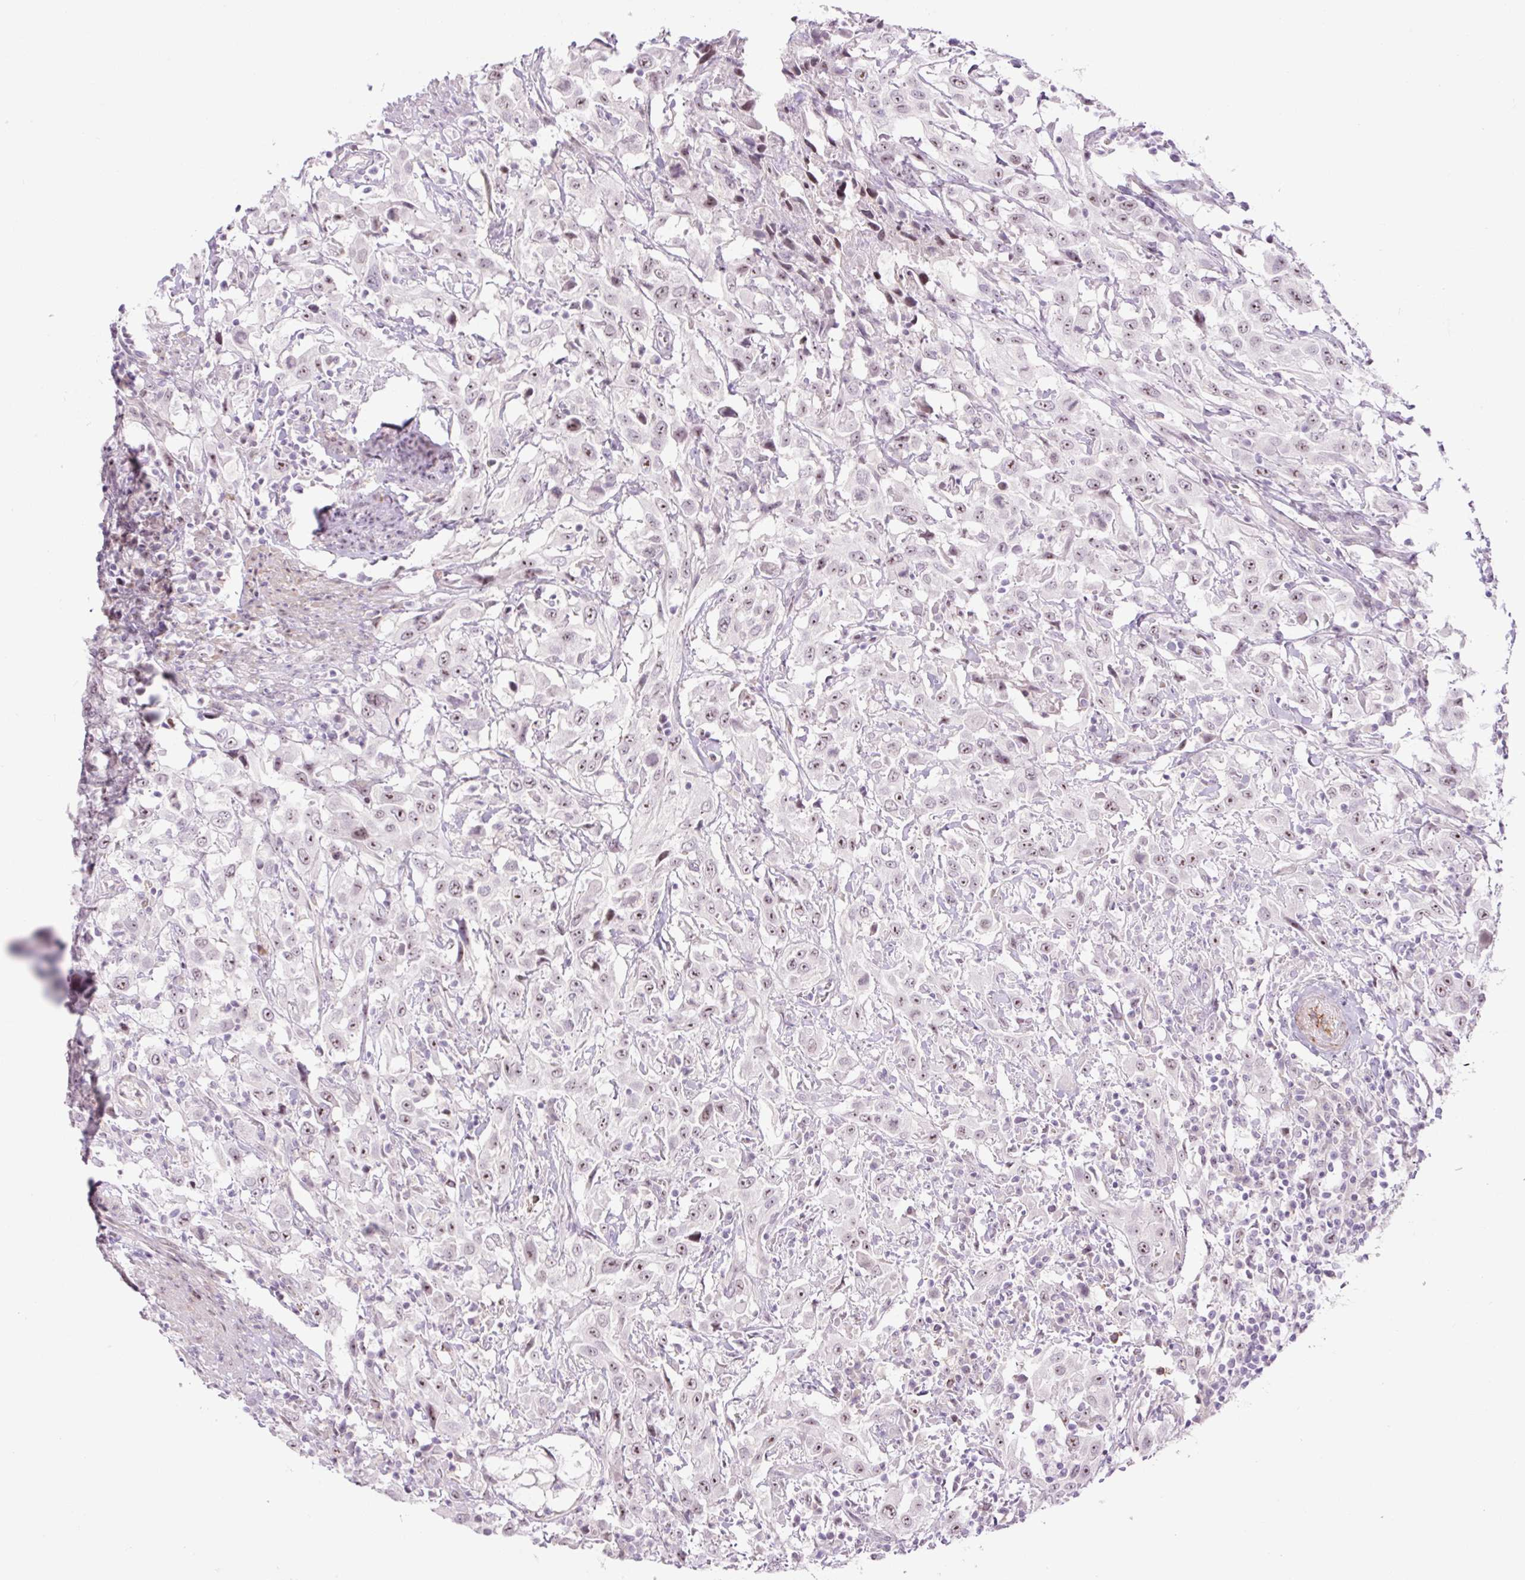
{"staining": {"intensity": "weak", "quantity": "25%-75%", "location": "nuclear"}, "tissue": "urothelial cancer", "cell_type": "Tumor cells", "image_type": "cancer", "snomed": [{"axis": "morphology", "description": "Urothelial carcinoma, High grade"}, {"axis": "topography", "description": "Urinary bladder"}], "caption": "High-grade urothelial carcinoma tissue displays weak nuclear positivity in approximately 25%-75% of tumor cells, visualized by immunohistochemistry.", "gene": "ZNF417", "patient": {"sex": "male", "age": 61}}